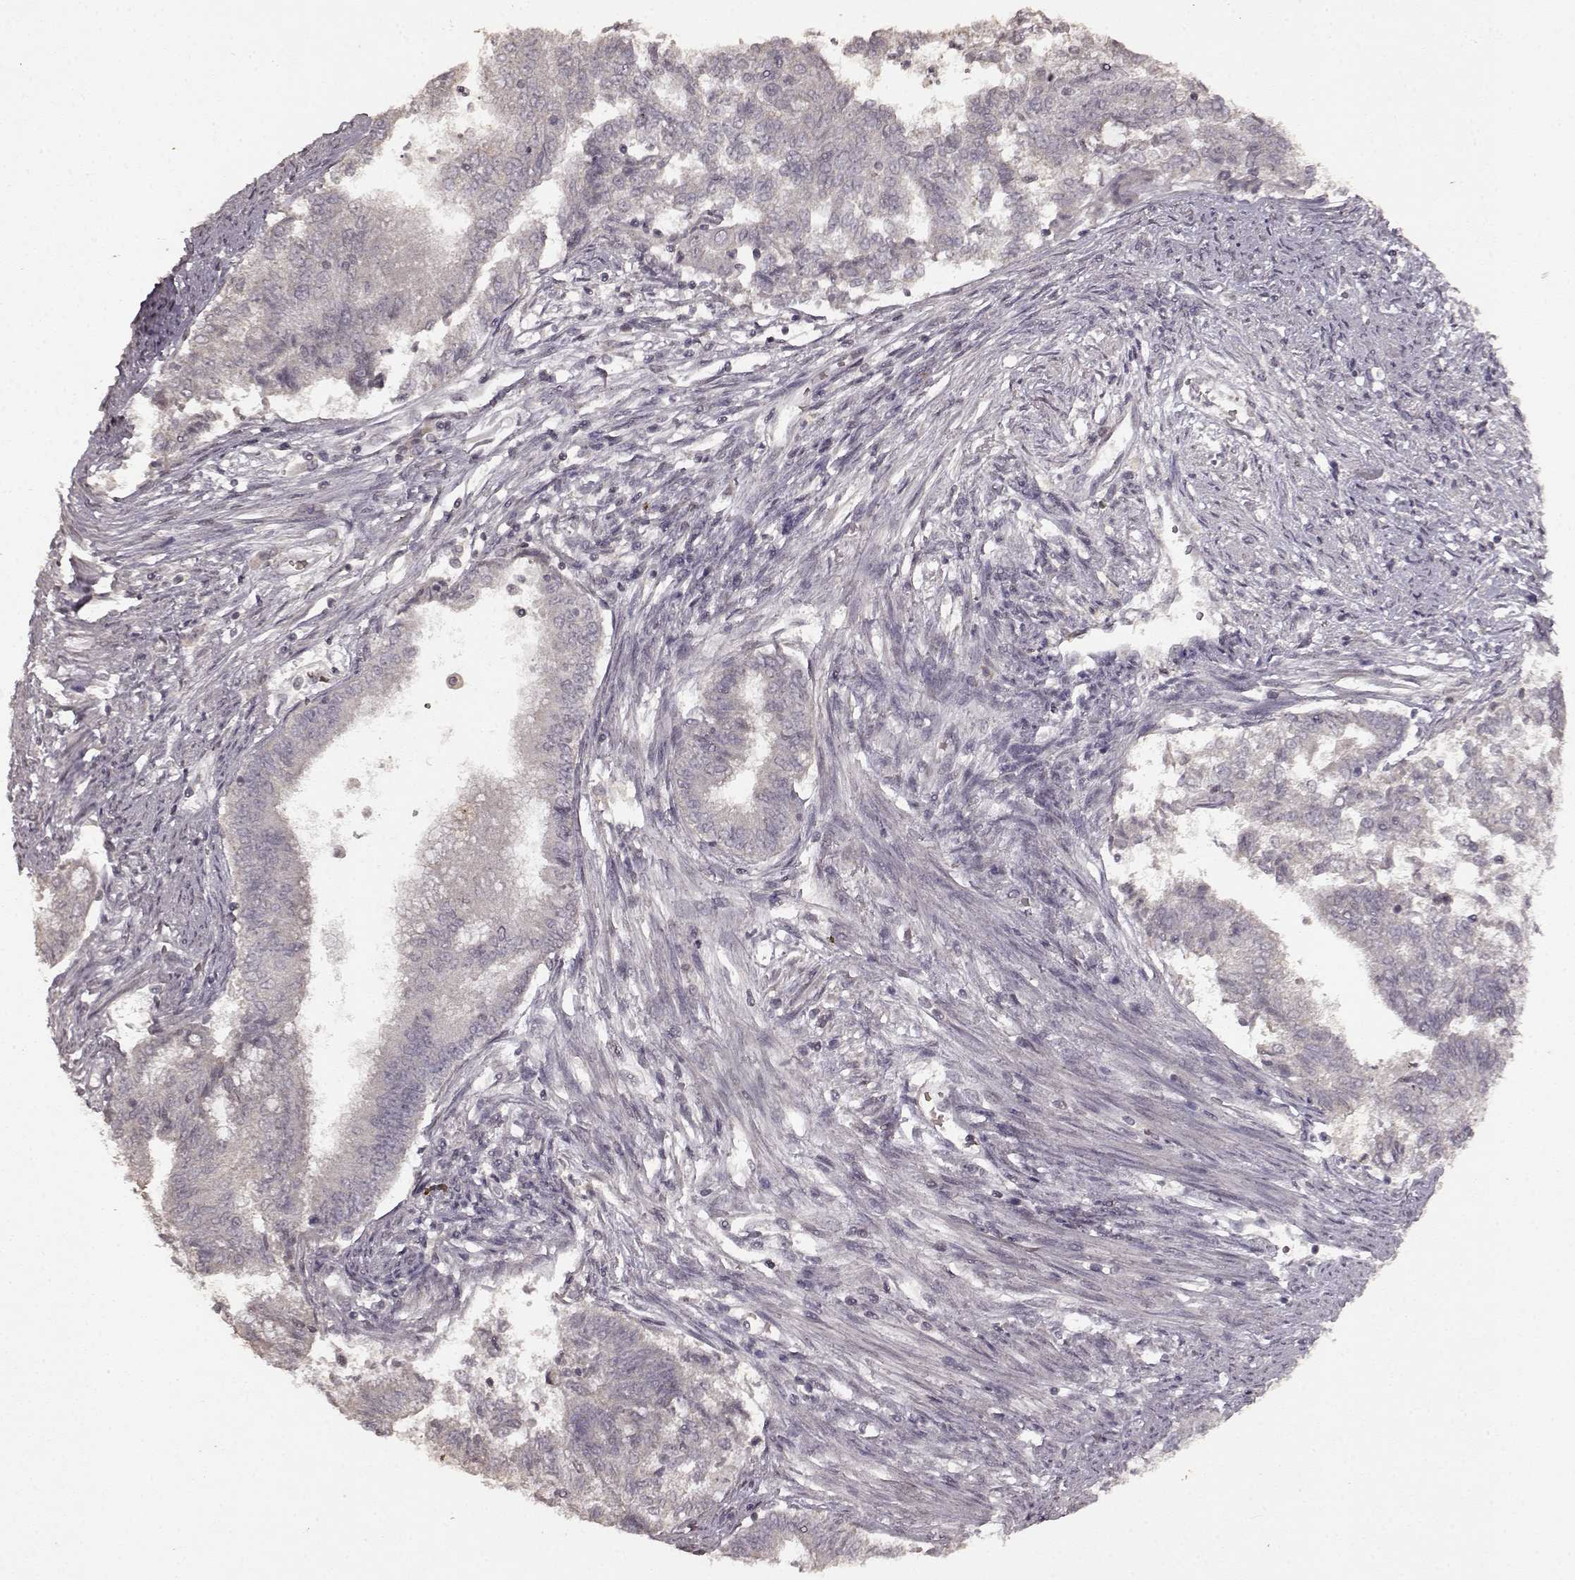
{"staining": {"intensity": "negative", "quantity": "none", "location": "none"}, "tissue": "endometrial cancer", "cell_type": "Tumor cells", "image_type": "cancer", "snomed": [{"axis": "morphology", "description": "Adenocarcinoma, NOS"}, {"axis": "topography", "description": "Endometrium"}], "caption": "Micrograph shows no protein positivity in tumor cells of endometrial cancer (adenocarcinoma) tissue. Nuclei are stained in blue.", "gene": "LHB", "patient": {"sex": "female", "age": 65}}